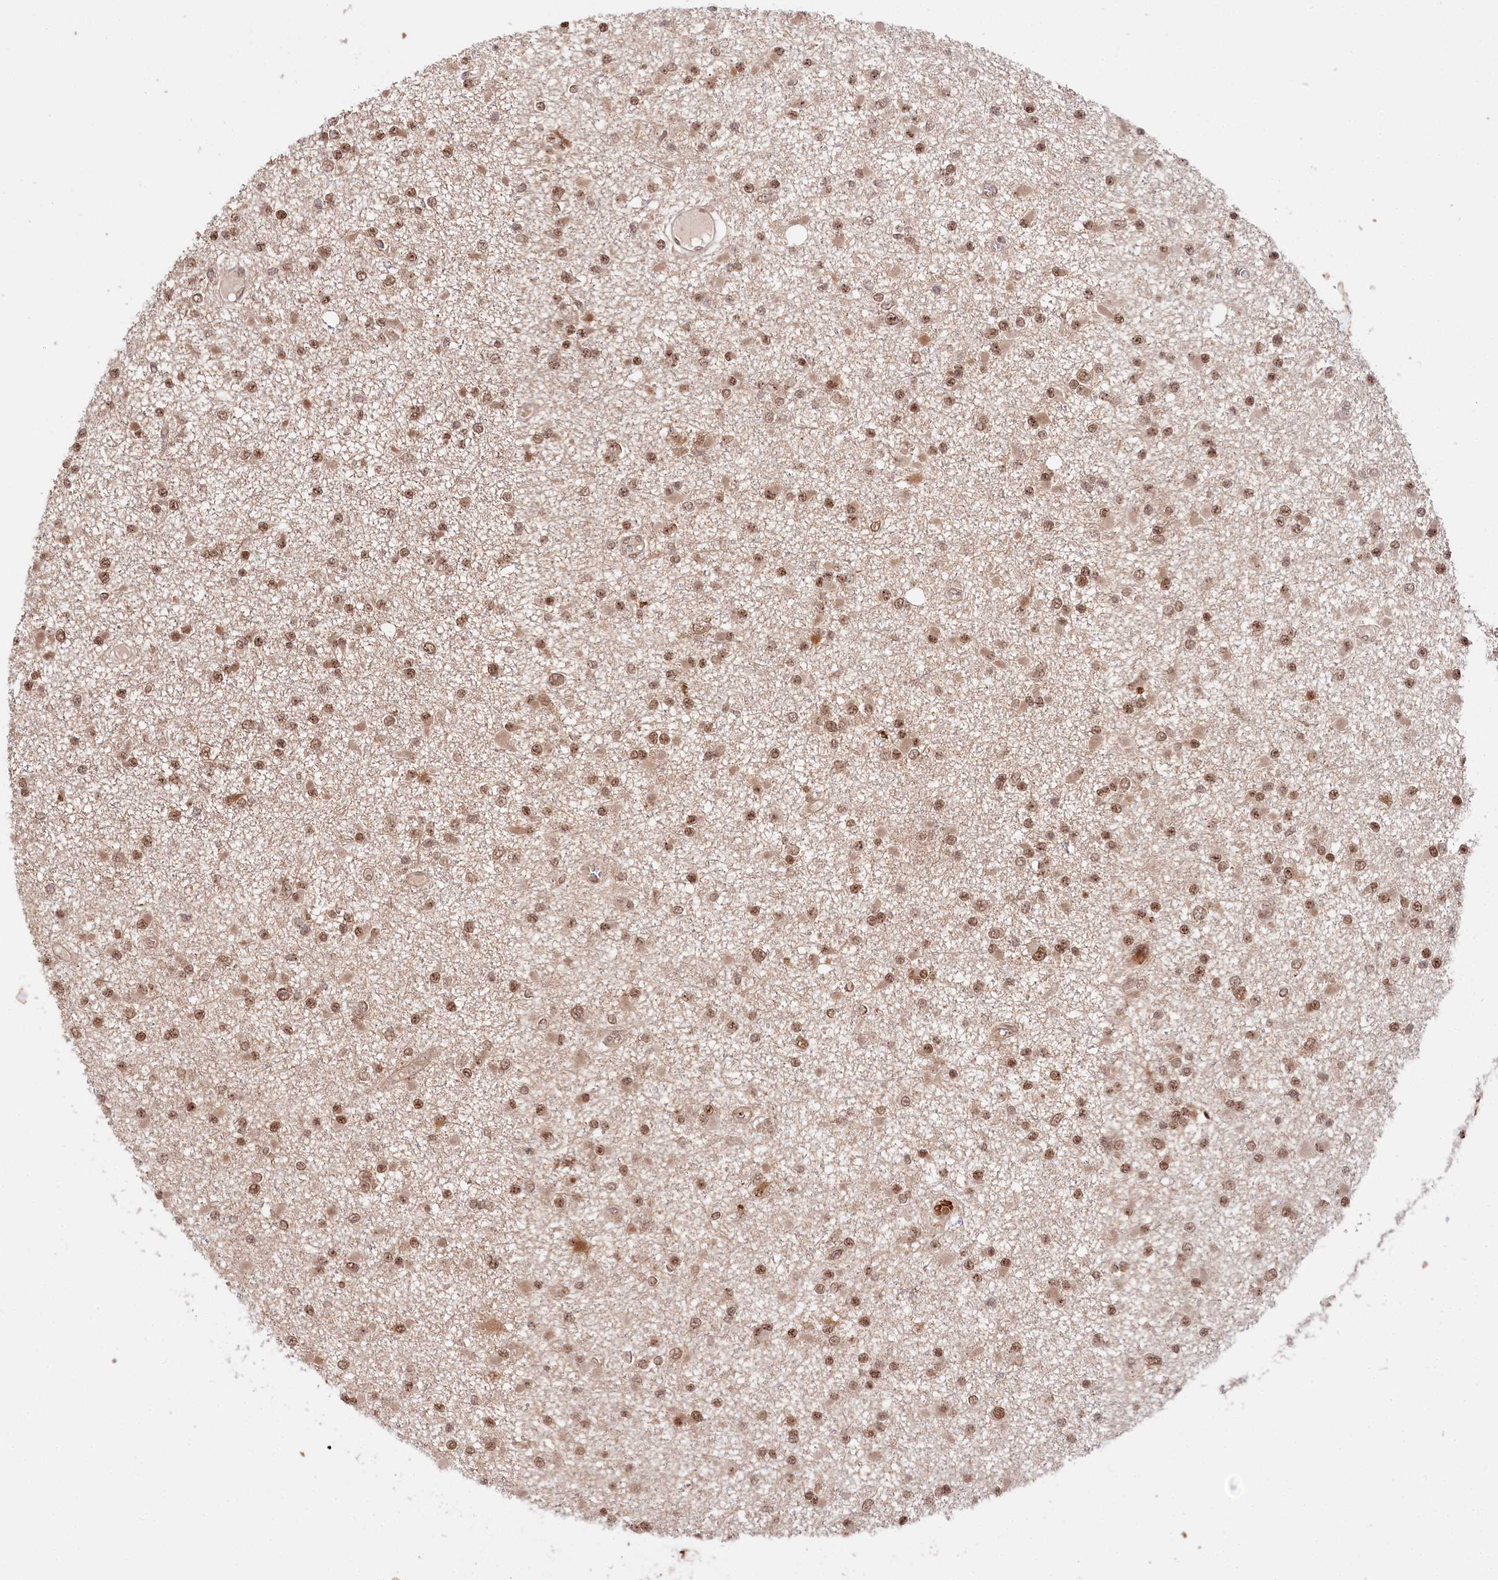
{"staining": {"intensity": "moderate", "quantity": ">75%", "location": "nuclear"}, "tissue": "glioma", "cell_type": "Tumor cells", "image_type": "cancer", "snomed": [{"axis": "morphology", "description": "Glioma, malignant, Low grade"}, {"axis": "topography", "description": "Brain"}], "caption": "Malignant glioma (low-grade) stained for a protein (brown) exhibits moderate nuclear positive staining in approximately >75% of tumor cells.", "gene": "CCDC65", "patient": {"sex": "female", "age": 22}}